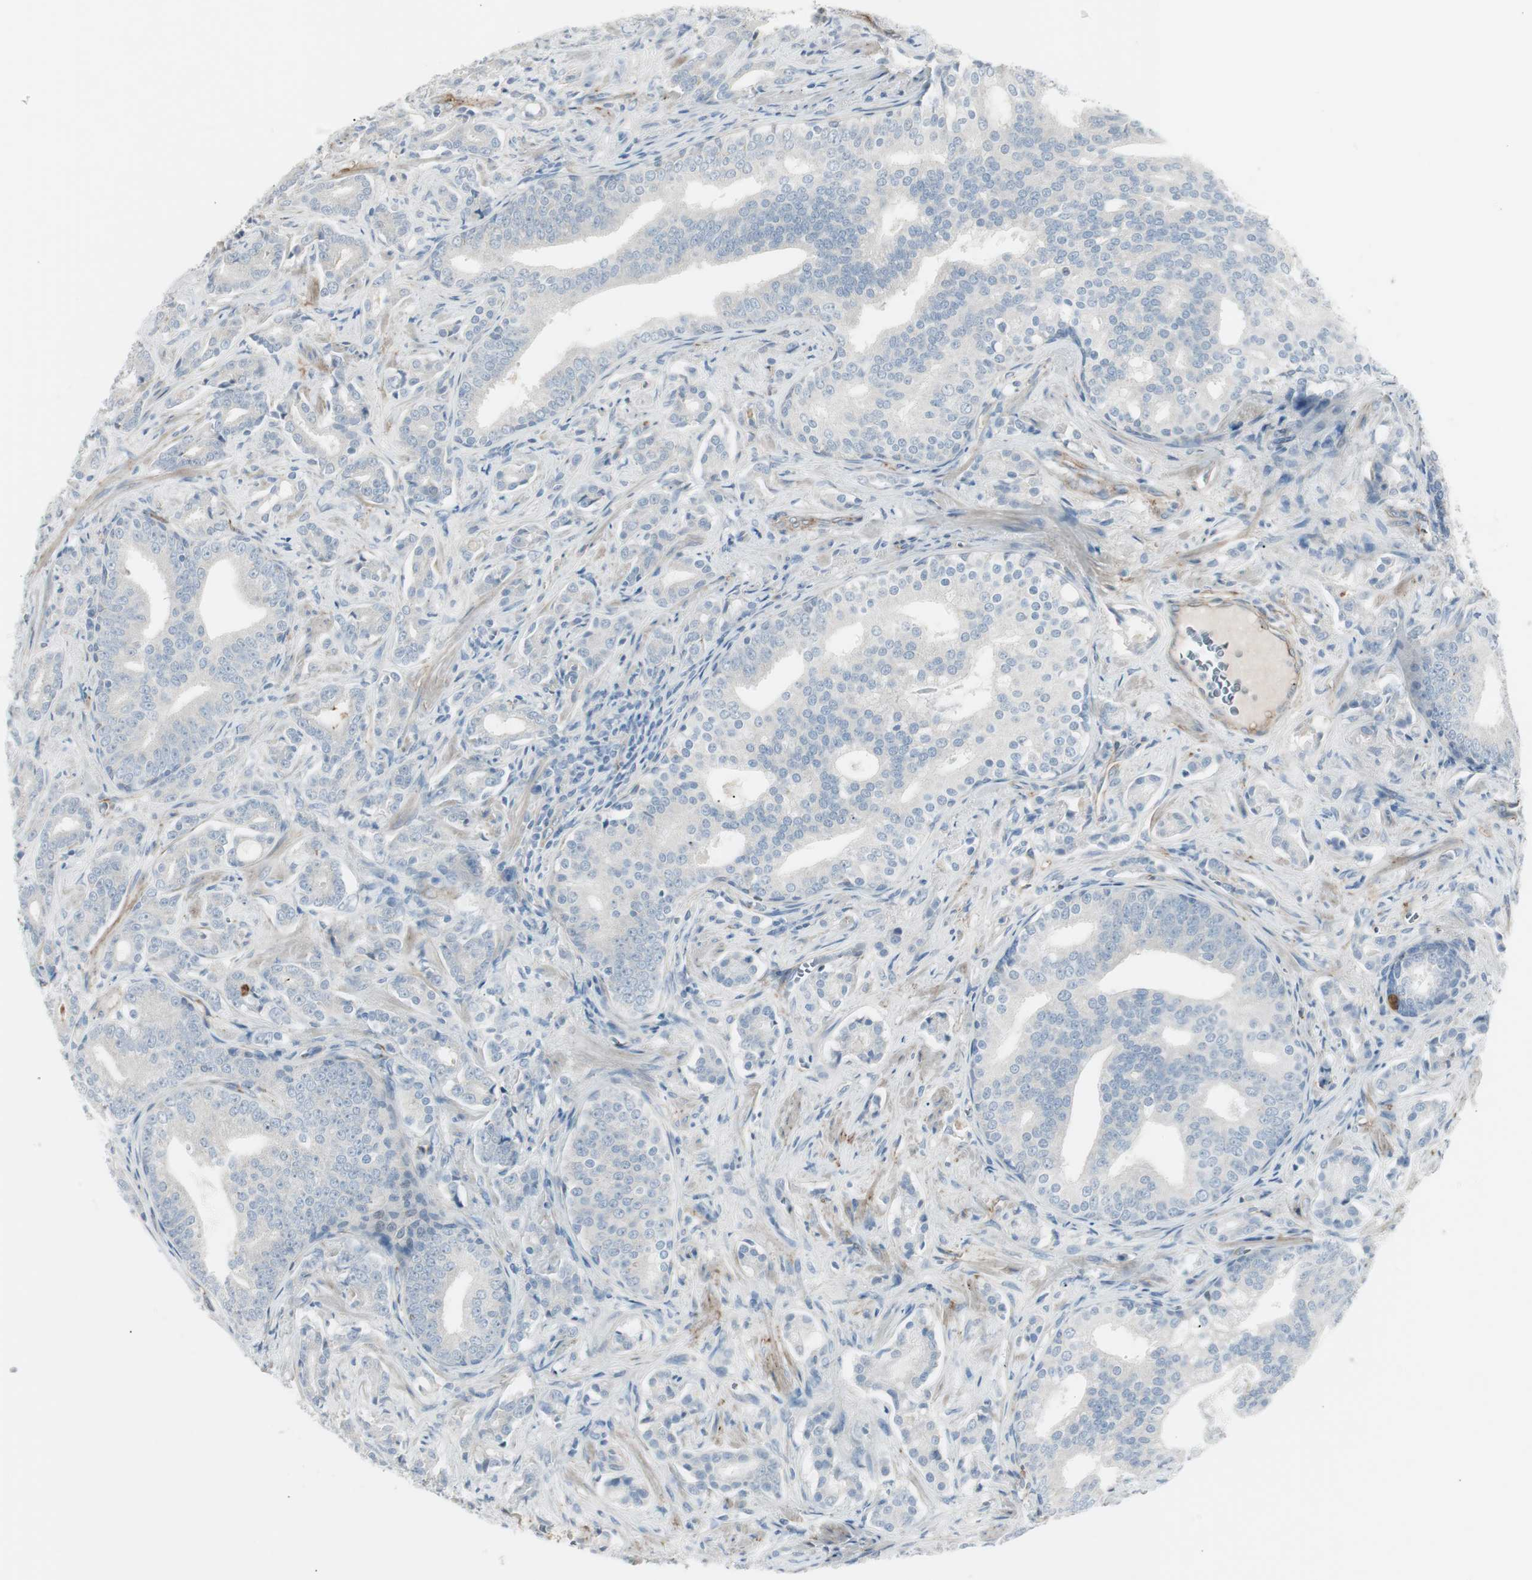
{"staining": {"intensity": "negative", "quantity": "none", "location": "none"}, "tissue": "prostate cancer", "cell_type": "Tumor cells", "image_type": "cancer", "snomed": [{"axis": "morphology", "description": "Adenocarcinoma, Low grade"}, {"axis": "topography", "description": "Prostate"}], "caption": "Tumor cells are negative for protein expression in human prostate cancer.", "gene": "CACNA2D1", "patient": {"sex": "male", "age": 58}}